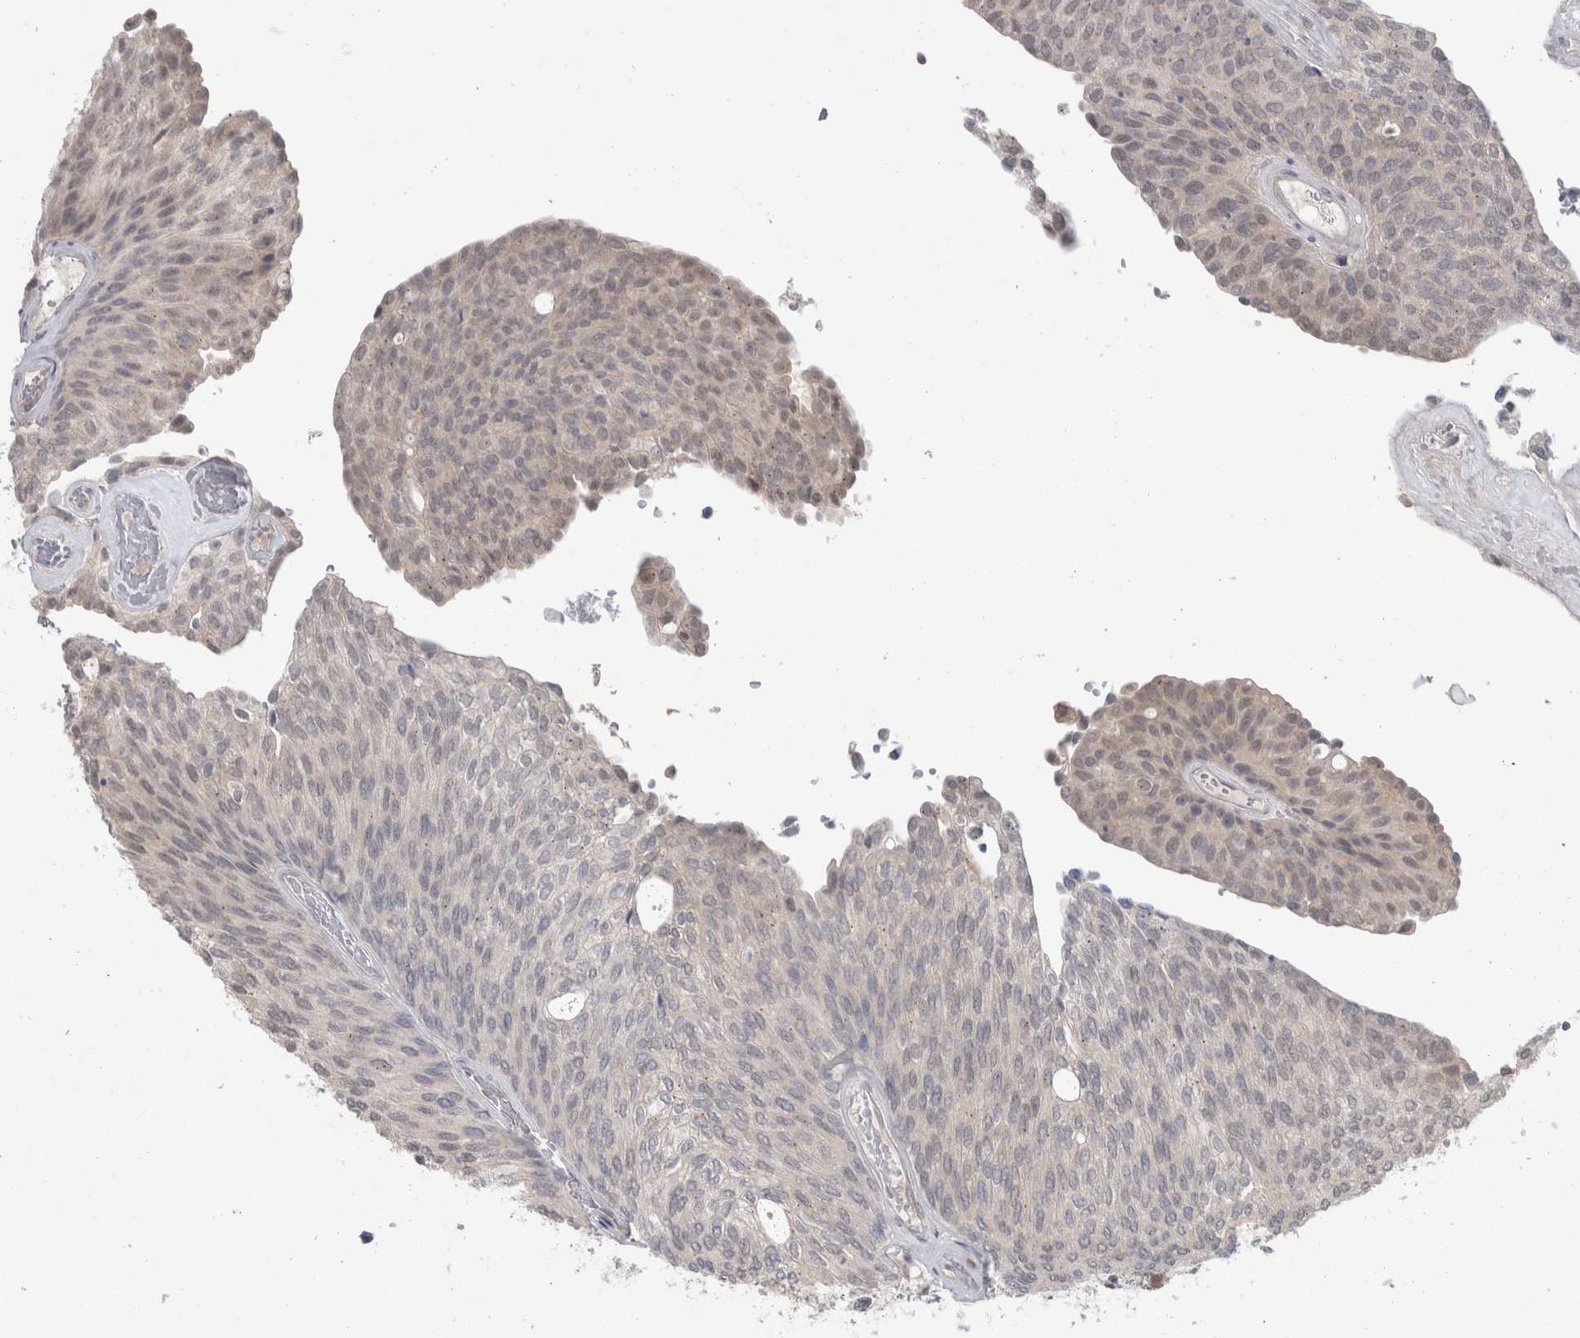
{"staining": {"intensity": "weak", "quantity": "<25%", "location": "cytoplasmic/membranous,nuclear"}, "tissue": "urothelial cancer", "cell_type": "Tumor cells", "image_type": "cancer", "snomed": [{"axis": "morphology", "description": "Urothelial carcinoma, Low grade"}, {"axis": "topography", "description": "Urinary bladder"}], "caption": "Tumor cells show no significant positivity in urothelial carcinoma (low-grade). (Immunohistochemistry (ihc), brightfield microscopy, high magnification).", "gene": "MTBP", "patient": {"sex": "female", "age": 79}}